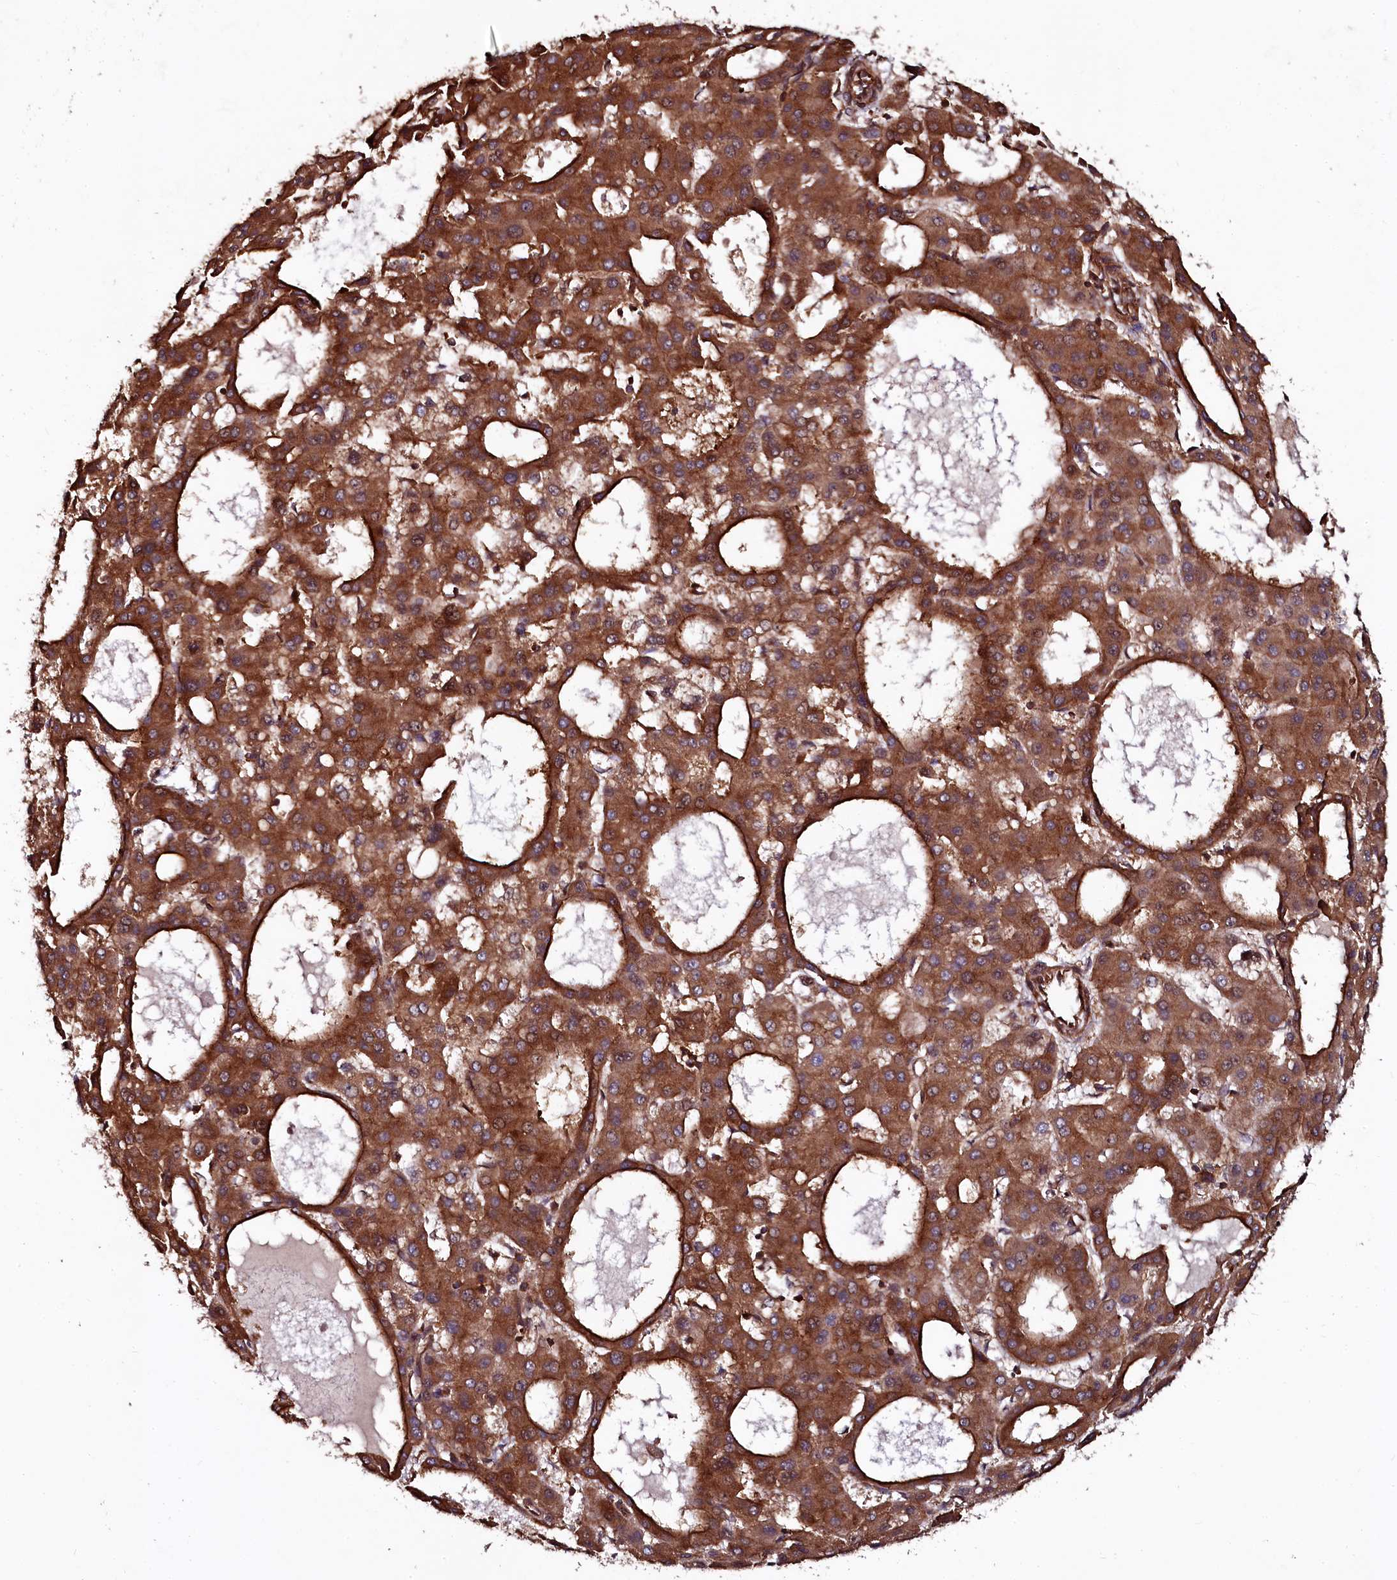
{"staining": {"intensity": "strong", "quantity": ">75%", "location": "cytoplasmic/membranous"}, "tissue": "liver cancer", "cell_type": "Tumor cells", "image_type": "cancer", "snomed": [{"axis": "morphology", "description": "Carcinoma, Hepatocellular, NOS"}, {"axis": "topography", "description": "Liver"}], "caption": "An image of hepatocellular carcinoma (liver) stained for a protein displays strong cytoplasmic/membranous brown staining in tumor cells. Using DAB (3,3'-diaminobenzidine) (brown) and hematoxylin (blue) stains, captured at high magnification using brightfield microscopy.", "gene": "USPL1", "patient": {"sex": "male", "age": 47}}